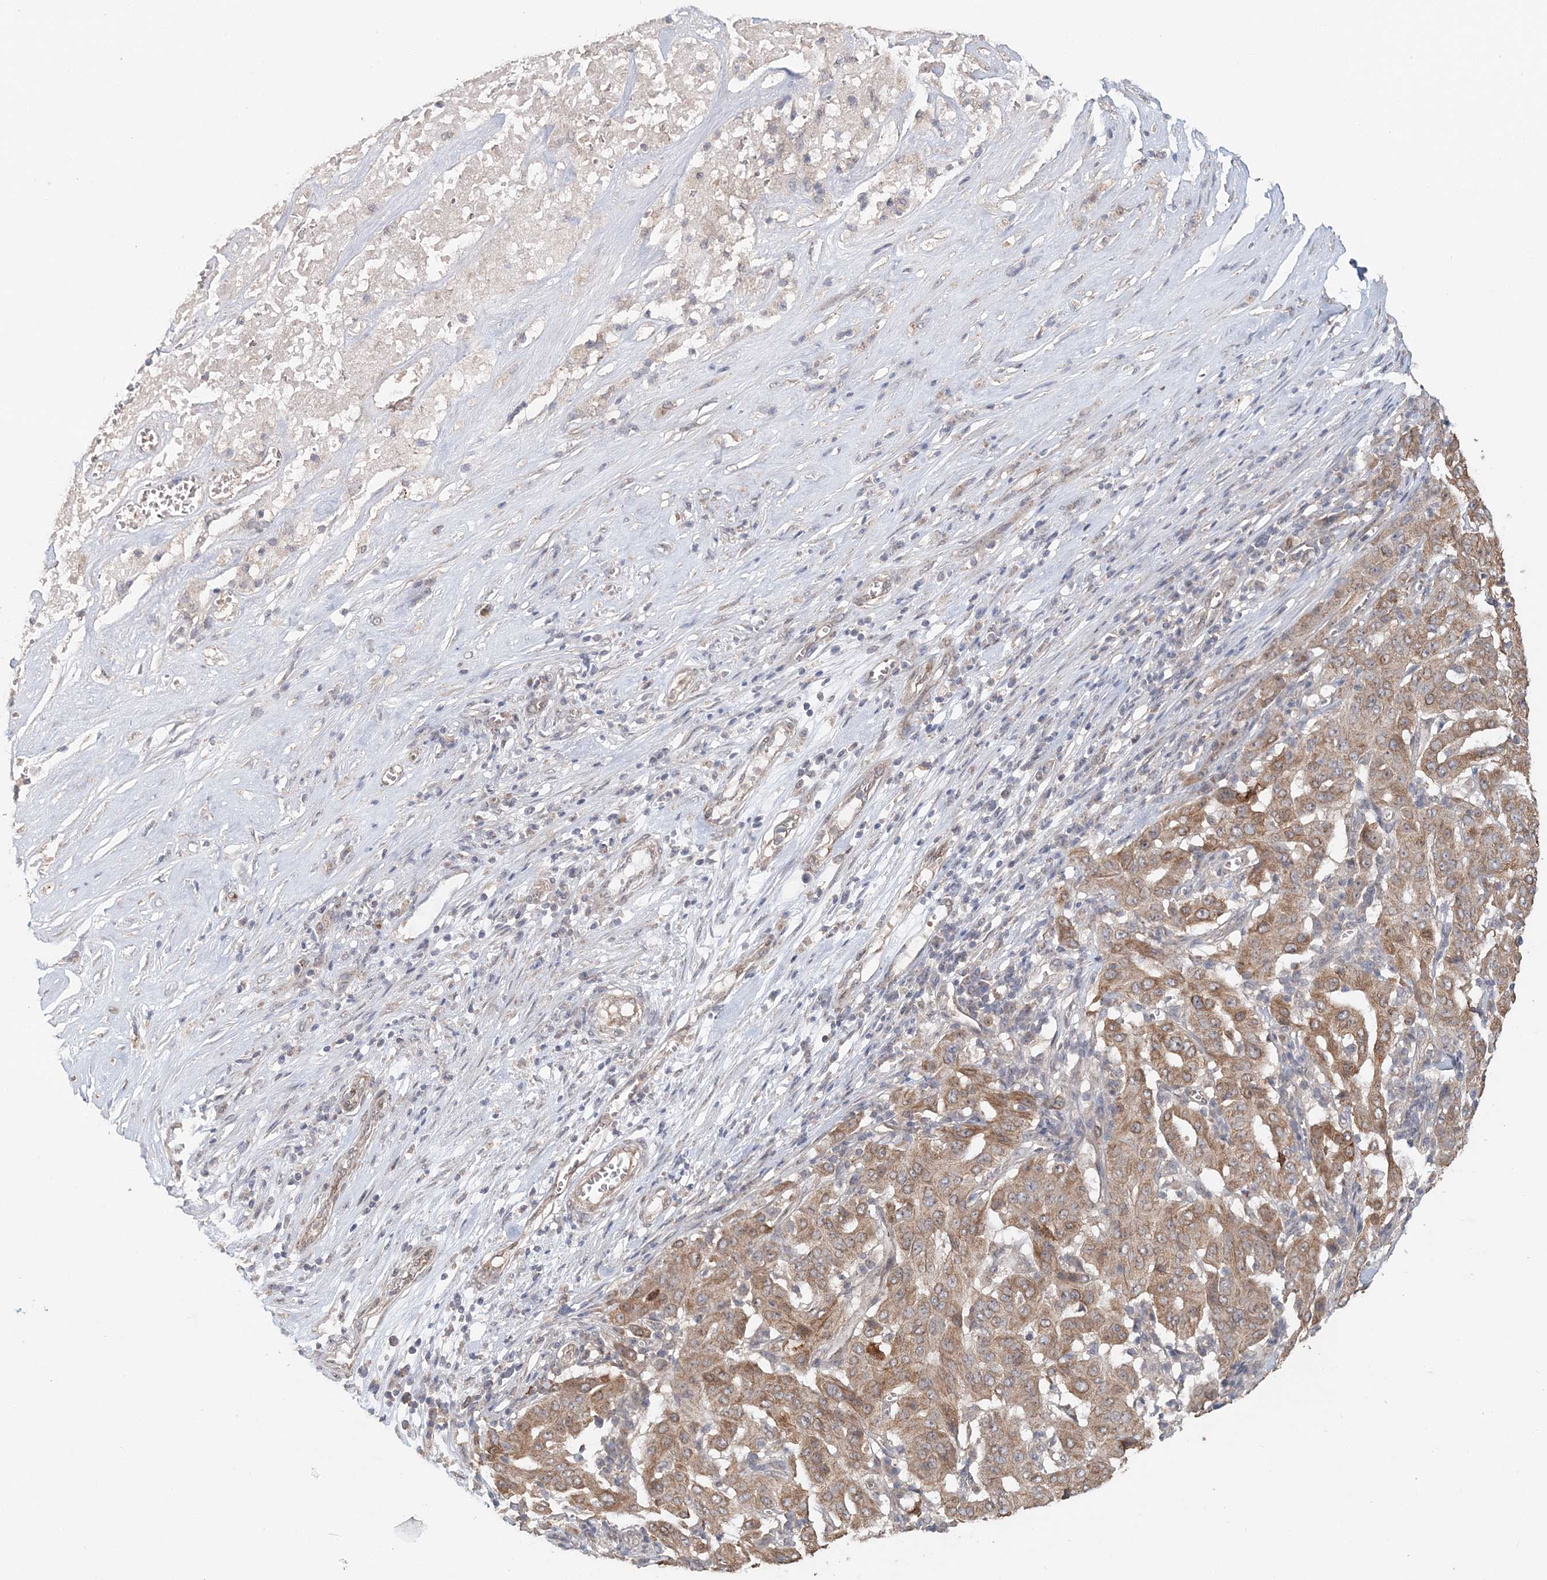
{"staining": {"intensity": "moderate", "quantity": ">75%", "location": "cytoplasmic/membranous"}, "tissue": "pancreatic cancer", "cell_type": "Tumor cells", "image_type": "cancer", "snomed": [{"axis": "morphology", "description": "Adenocarcinoma, NOS"}, {"axis": "topography", "description": "Pancreas"}], "caption": "IHC micrograph of human adenocarcinoma (pancreatic) stained for a protein (brown), which shows medium levels of moderate cytoplasmic/membranous staining in approximately >75% of tumor cells.", "gene": "FBXO38", "patient": {"sex": "male", "age": 63}}